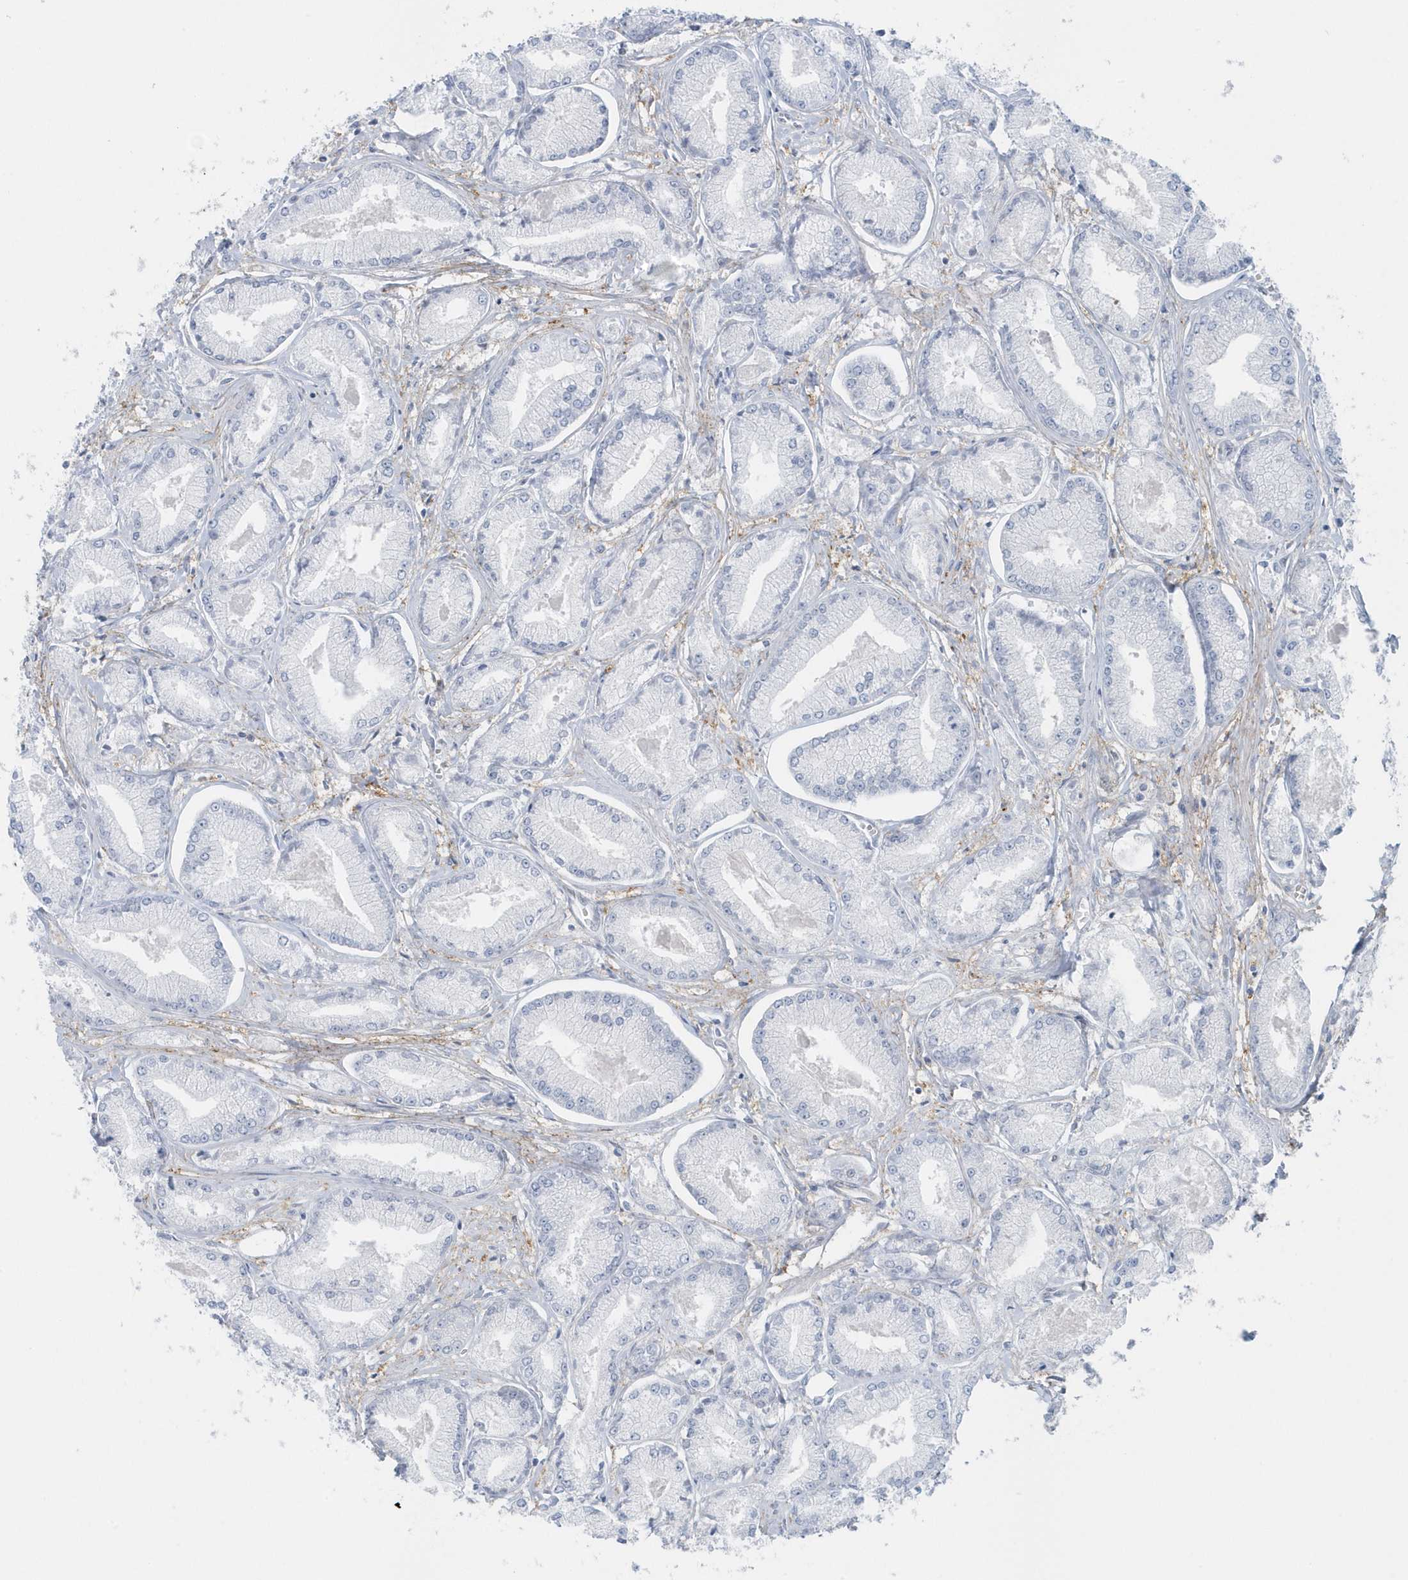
{"staining": {"intensity": "negative", "quantity": "none", "location": "none"}, "tissue": "prostate cancer", "cell_type": "Tumor cells", "image_type": "cancer", "snomed": [{"axis": "morphology", "description": "Adenocarcinoma, Low grade"}, {"axis": "topography", "description": "Prostate"}], "caption": "Tumor cells are negative for brown protein staining in prostate adenocarcinoma (low-grade).", "gene": "CACNB2", "patient": {"sex": "male", "age": 60}}